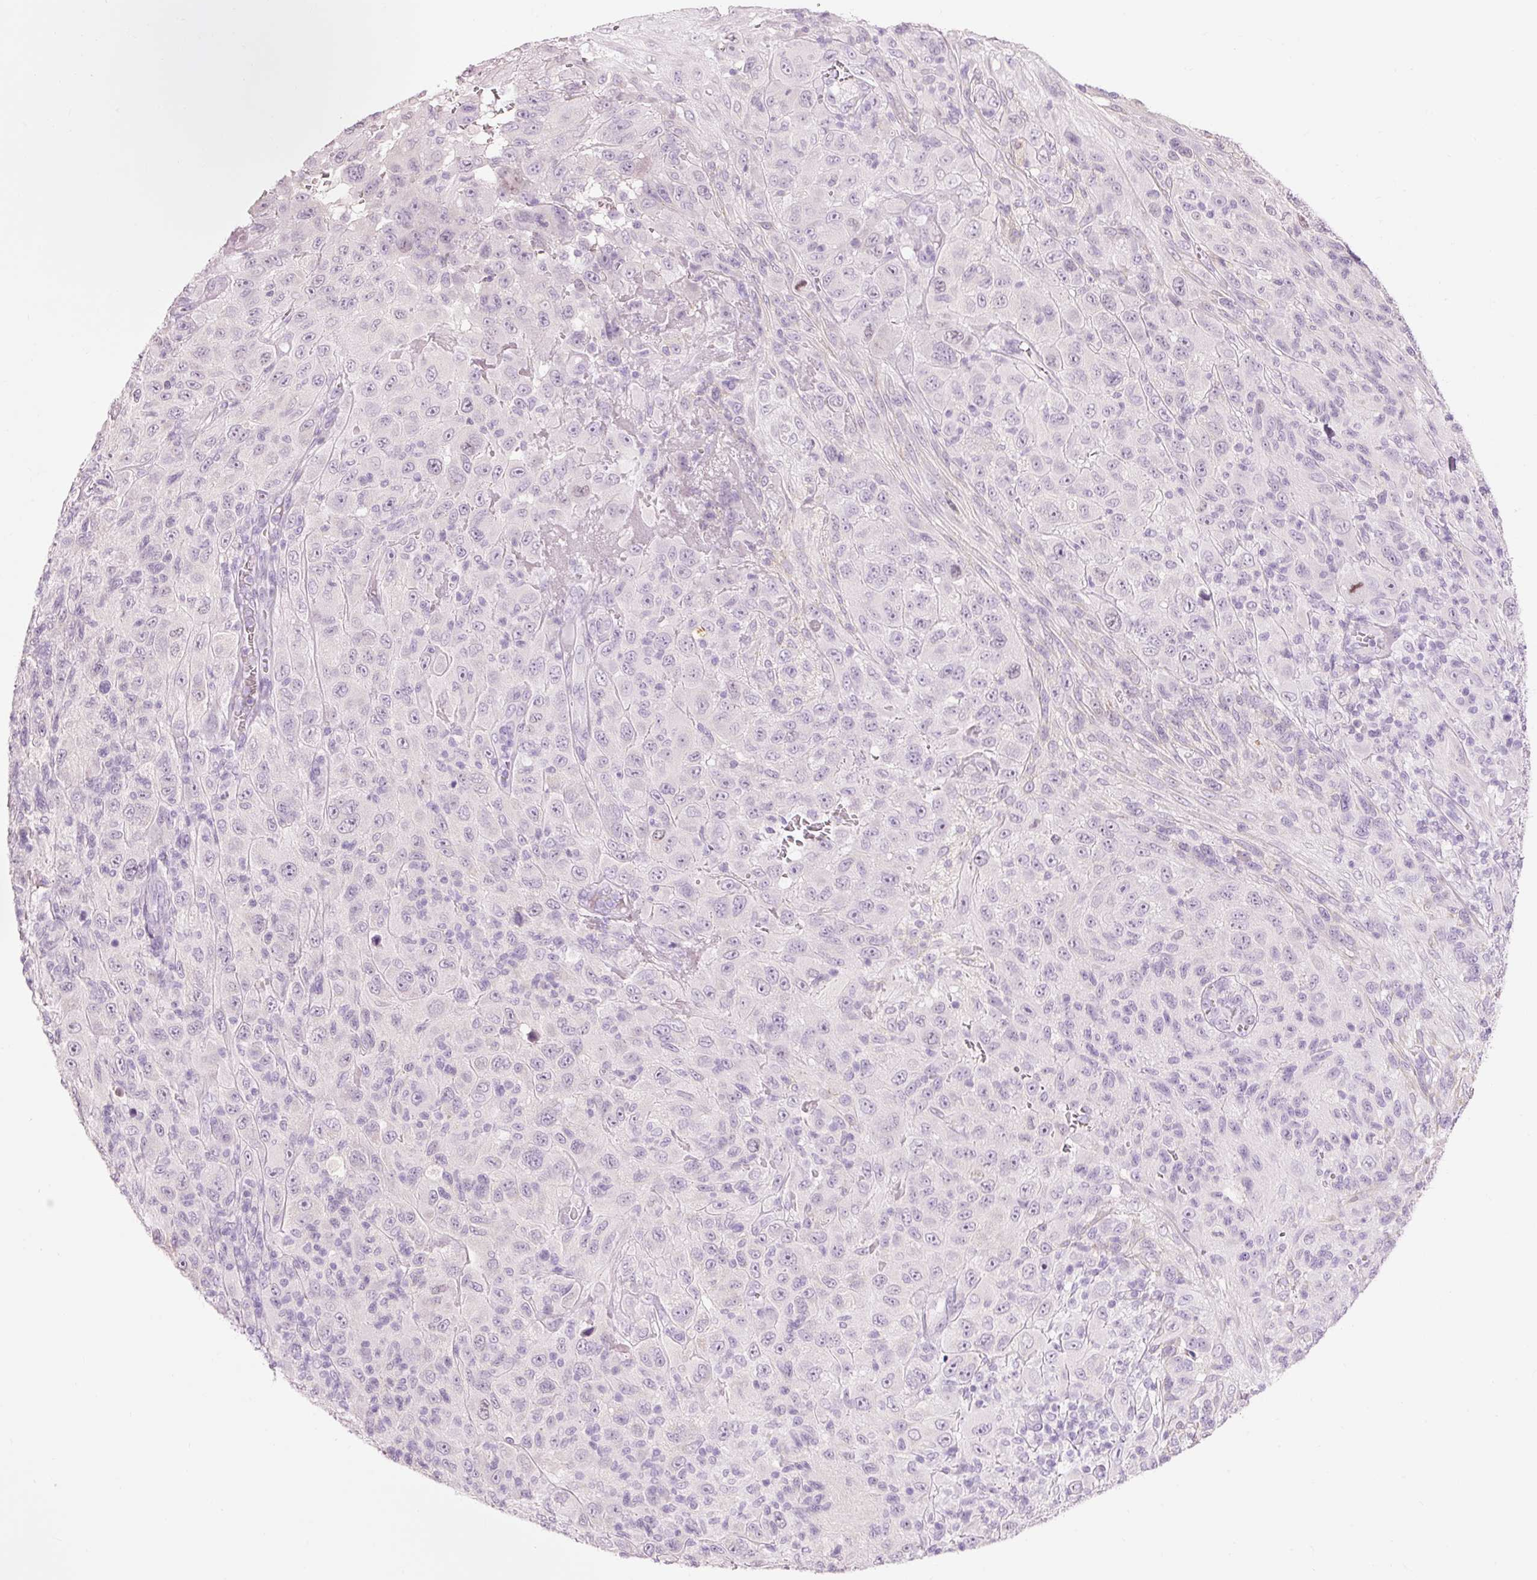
{"staining": {"intensity": "negative", "quantity": "none", "location": "none"}, "tissue": "melanoma", "cell_type": "Tumor cells", "image_type": "cancer", "snomed": [{"axis": "morphology", "description": "Malignant melanoma, NOS"}, {"axis": "topography", "description": "Skin"}], "caption": "Malignant melanoma was stained to show a protein in brown. There is no significant positivity in tumor cells. The staining is performed using DAB (3,3'-diaminobenzidine) brown chromogen with nuclei counter-stained in using hematoxylin.", "gene": "DHRS11", "patient": {"sex": "female", "age": 91}}